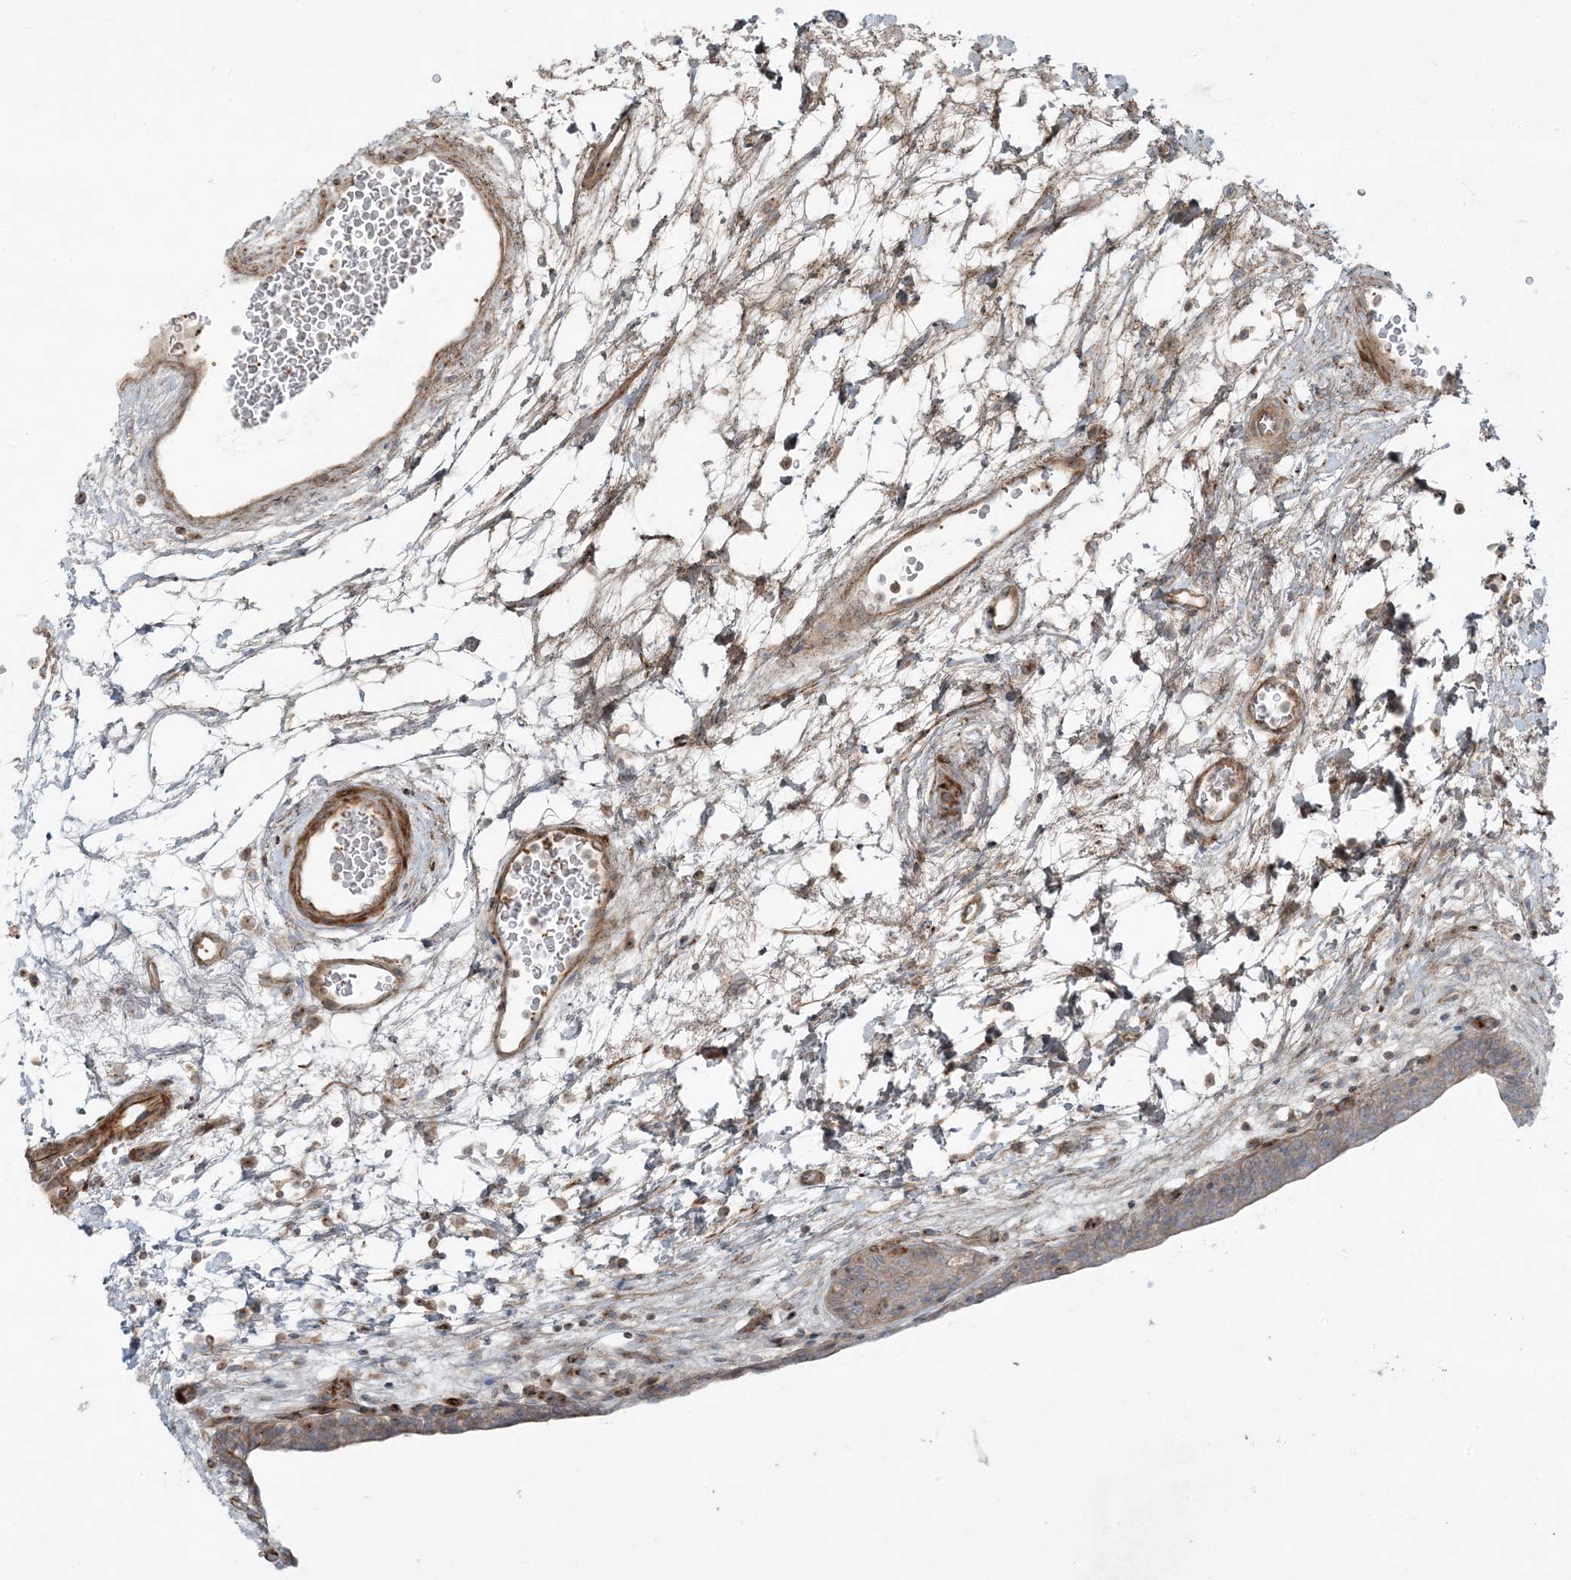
{"staining": {"intensity": "weak", "quantity": ">75%", "location": "cytoplasmic/membranous"}, "tissue": "urinary bladder", "cell_type": "Urothelial cells", "image_type": "normal", "snomed": [{"axis": "morphology", "description": "Normal tissue, NOS"}, {"axis": "topography", "description": "Urinary bladder"}], "caption": "This is an image of immunohistochemistry (IHC) staining of benign urinary bladder, which shows weak staining in the cytoplasmic/membranous of urothelial cells.", "gene": "PIK3R4", "patient": {"sex": "male", "age": 83}}